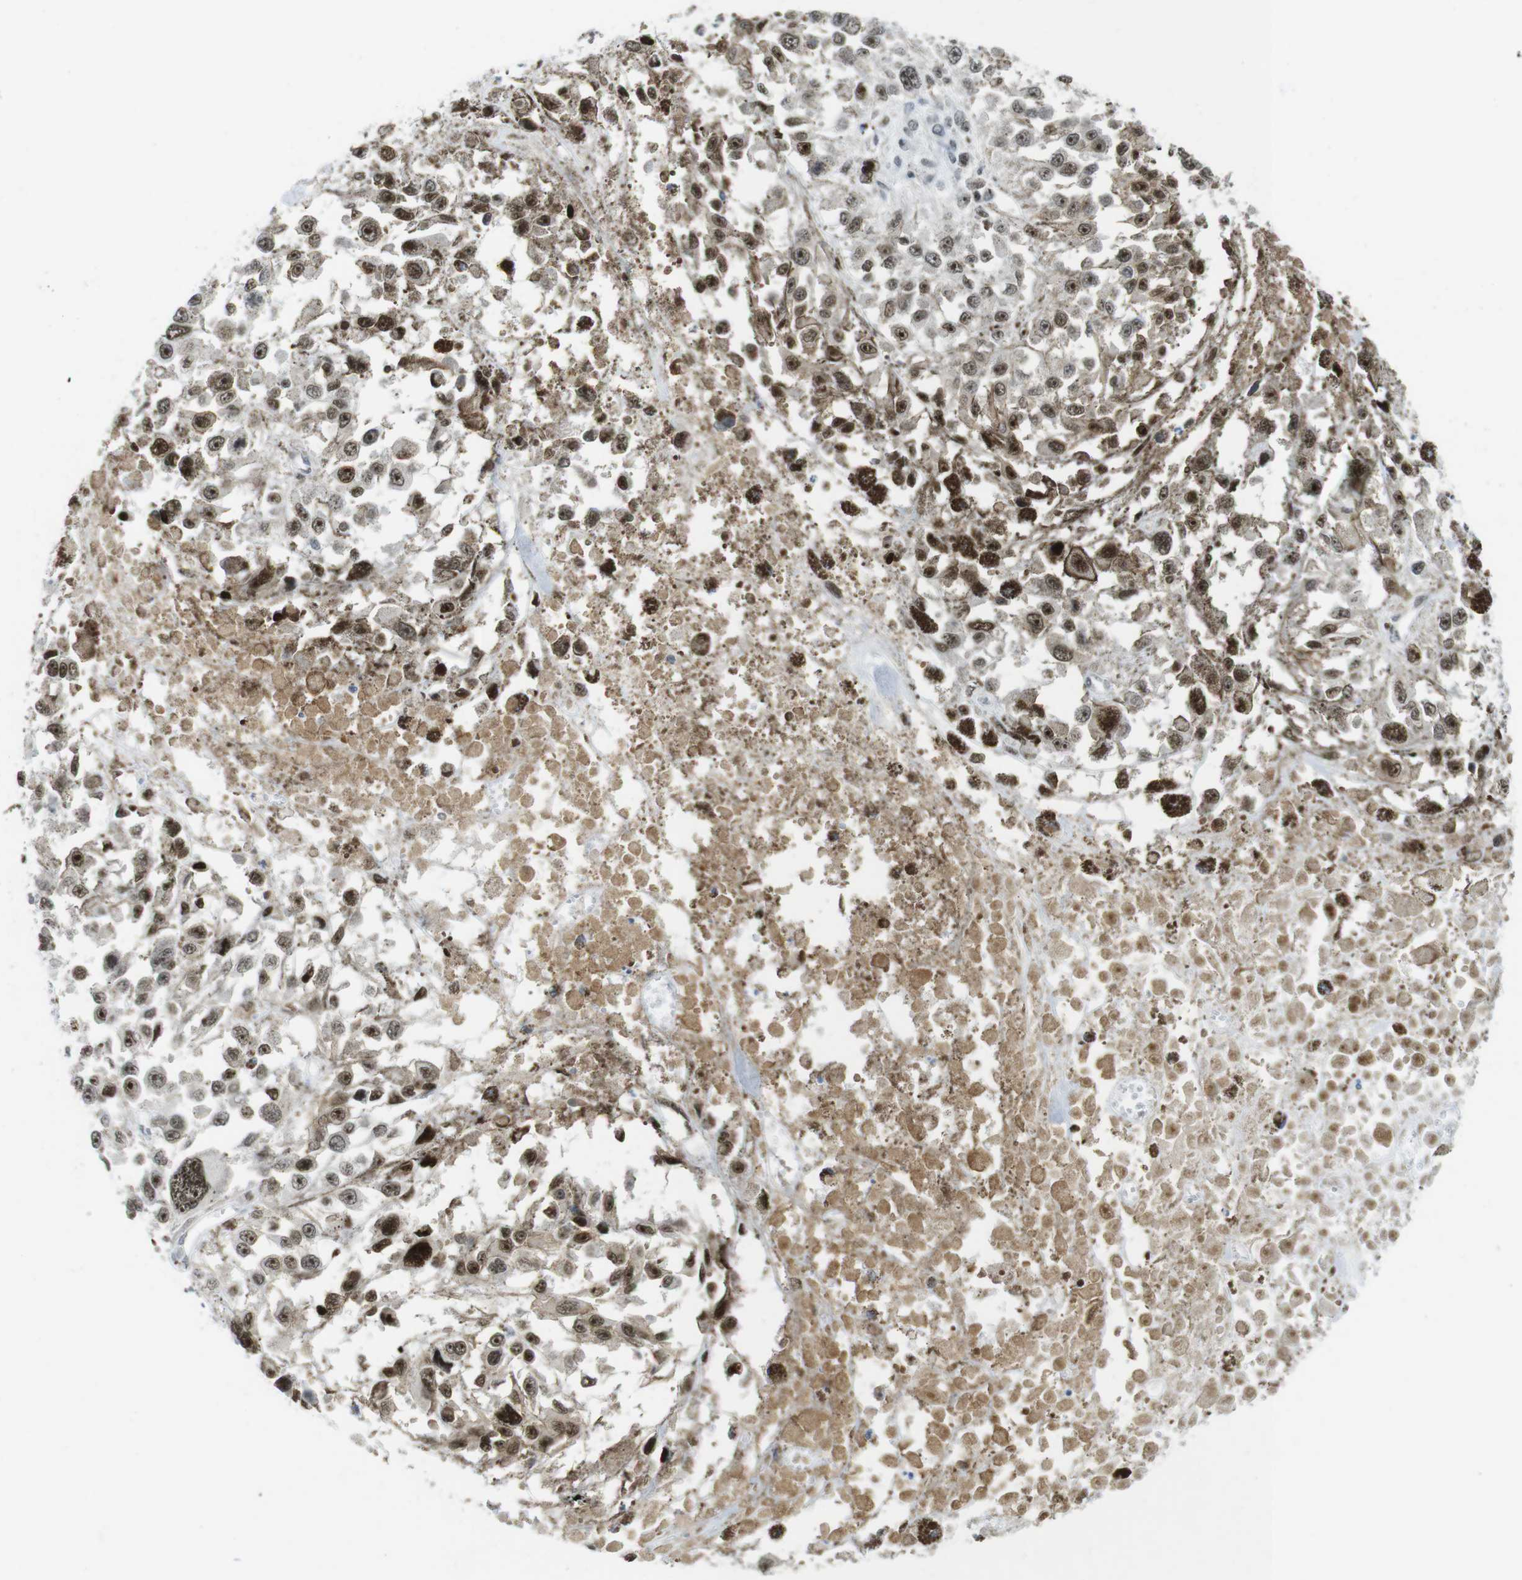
{"staining": {"intensity": "moderate", "quantity": ">75%", "location": "nuclear"}, "tissue": "melanoma", "cell_type": "Tumor cells", "image_type": "cancer", "snomed": [{"axis": "morphology", "description": "Malignant melanoma, Metastatic site"}, {"axis": "topography", "description": "Lymph node"}], "caption": "Immunohistochemistry (IHC) of malignant melanoma (metastatic site) demonstrates medium levels of moderate nuclear expression in approximately >75% of tumor cells.", "gene": "RCC1", "patient": {"sex": "male", "age": 59}}